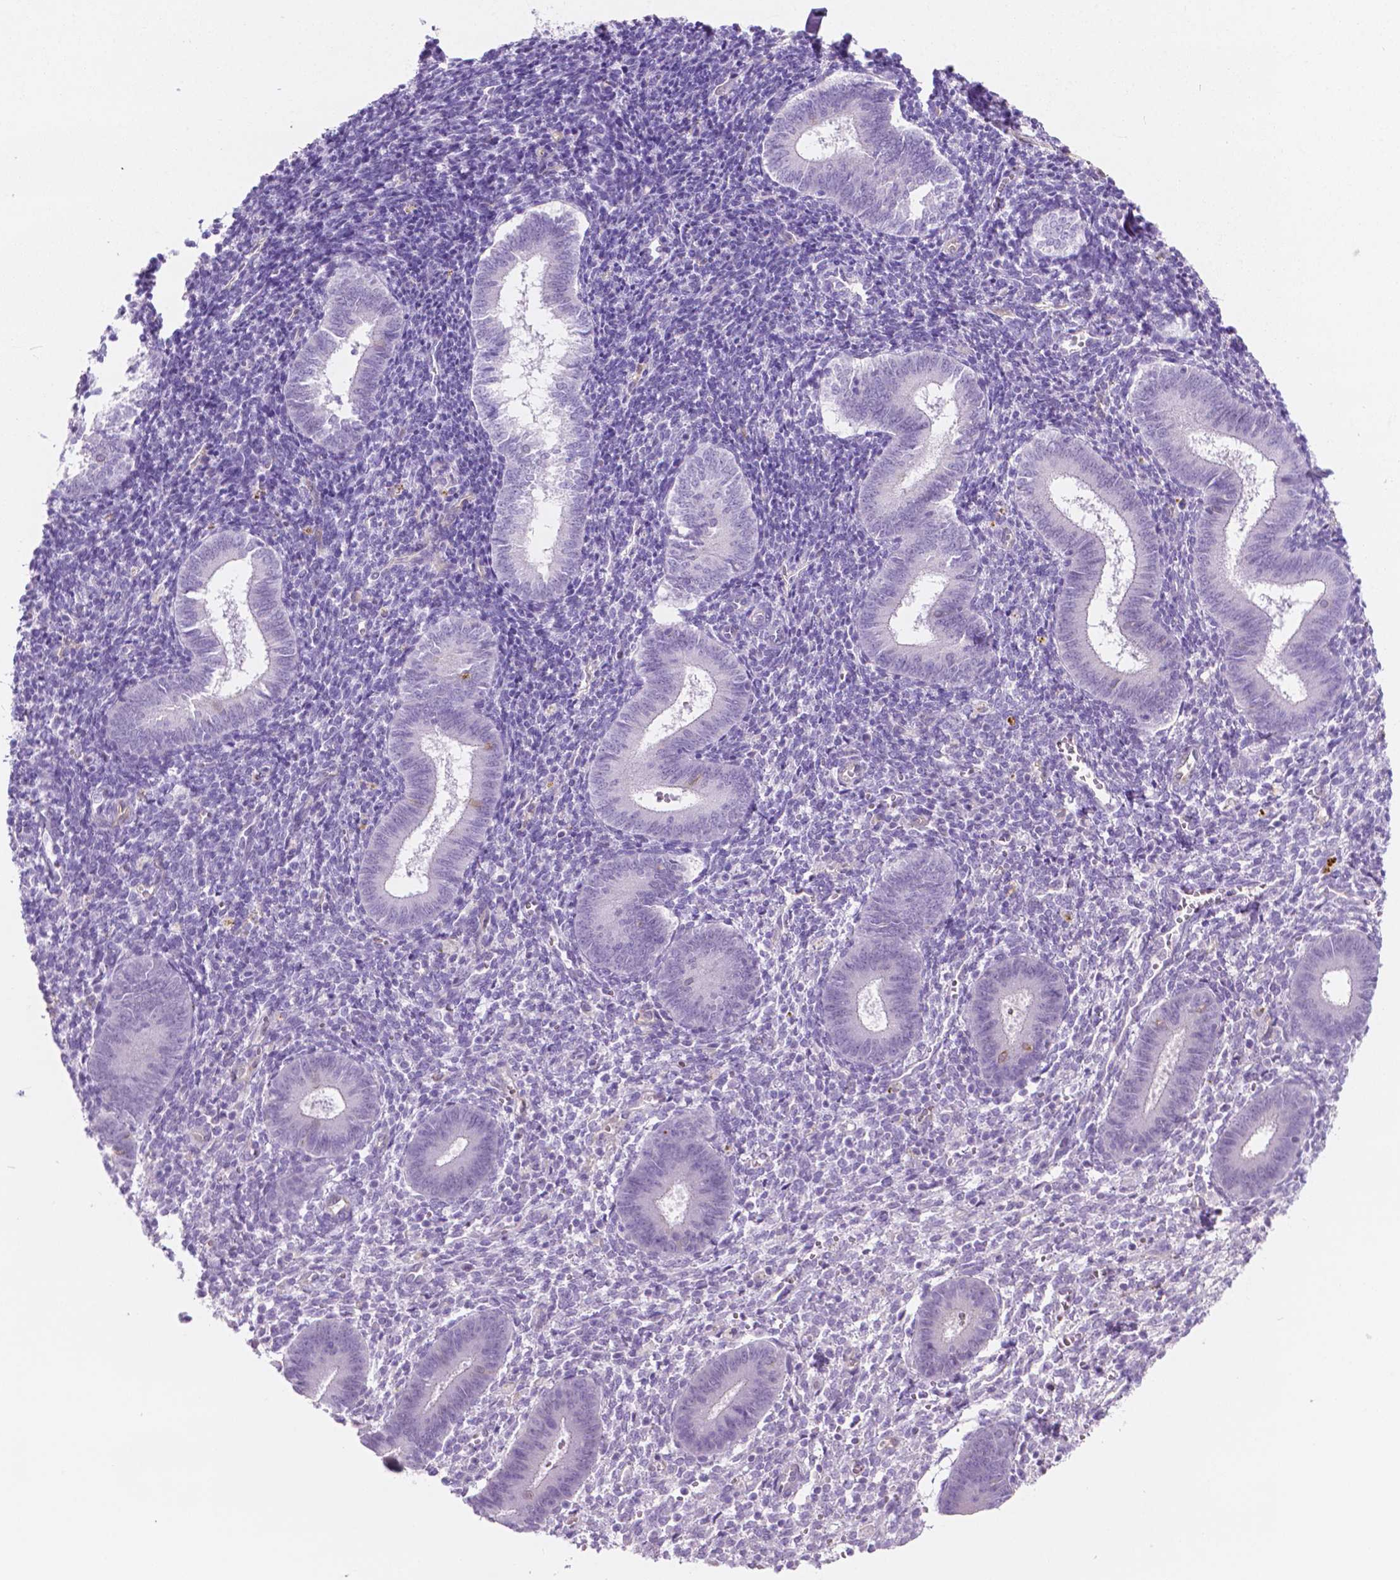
{"staining": {"intensity": "negative", "quantity": "none", "location": "none"}, "tissue": "endometrium", "cell_type": "Cells in endometrial stroma", "image_type": "normal", "snomed": [{"axis": "morphology", "description": "Normal tissue, NOS"}, {"axis": "topography", "description": "Endometrium"}], "caption": "High magnification brightfield microscopy of unremarkable endometrium stained with DAB (brown) and counterstained with hematoxylin (blue): cells in endometrial stroma show no significant staining. The staining is performed using DAB brown chromogen with nuclei counter-stained in using hematoxylin.", "gene": "EPPK1", "patient": {"sex": "female", "age": 25}}